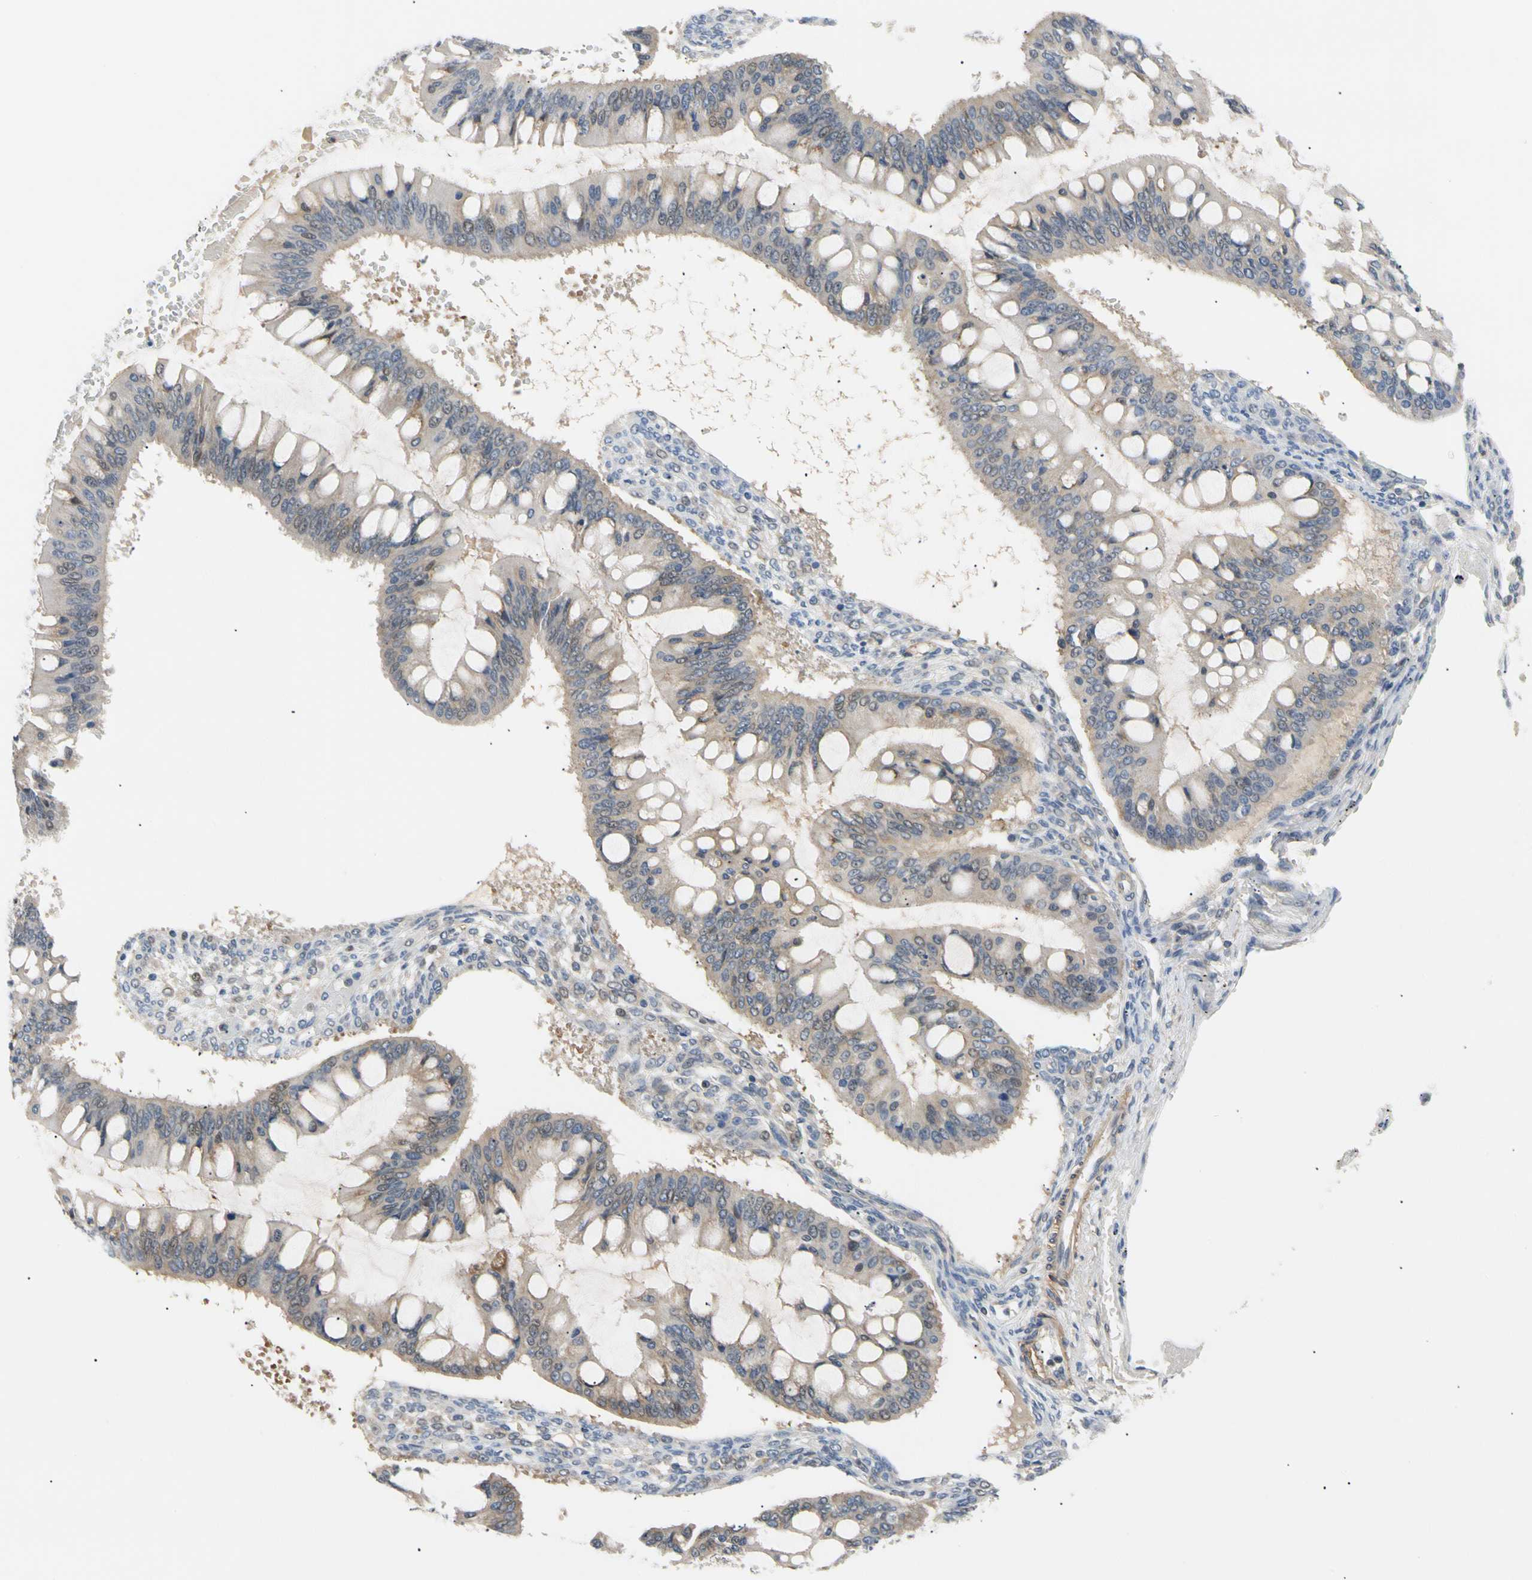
{"staining": {"intensity": "weak", "quantity": ">75%", "location": "cytoplasmic/membranous"}, "tissue": "ovarian cancer", "cell_type": "Tumor cells", "image_type": "cancer", "snomed": [{"axis": "morphology", "description": "Cystadenocarcinoma, mucinous, NOS"}, {"axis": "topography", "description": "Ovary"}], "caption": "Ovarian cancer tissue exhibits weak cytoplasmic/membranous expression in about >75% of tumor cells, visualized by immunohistochemistry. Nuclei are stained in blue.", "gene": "SEC23B", "patient": {"sex": "female", "age": 73}}